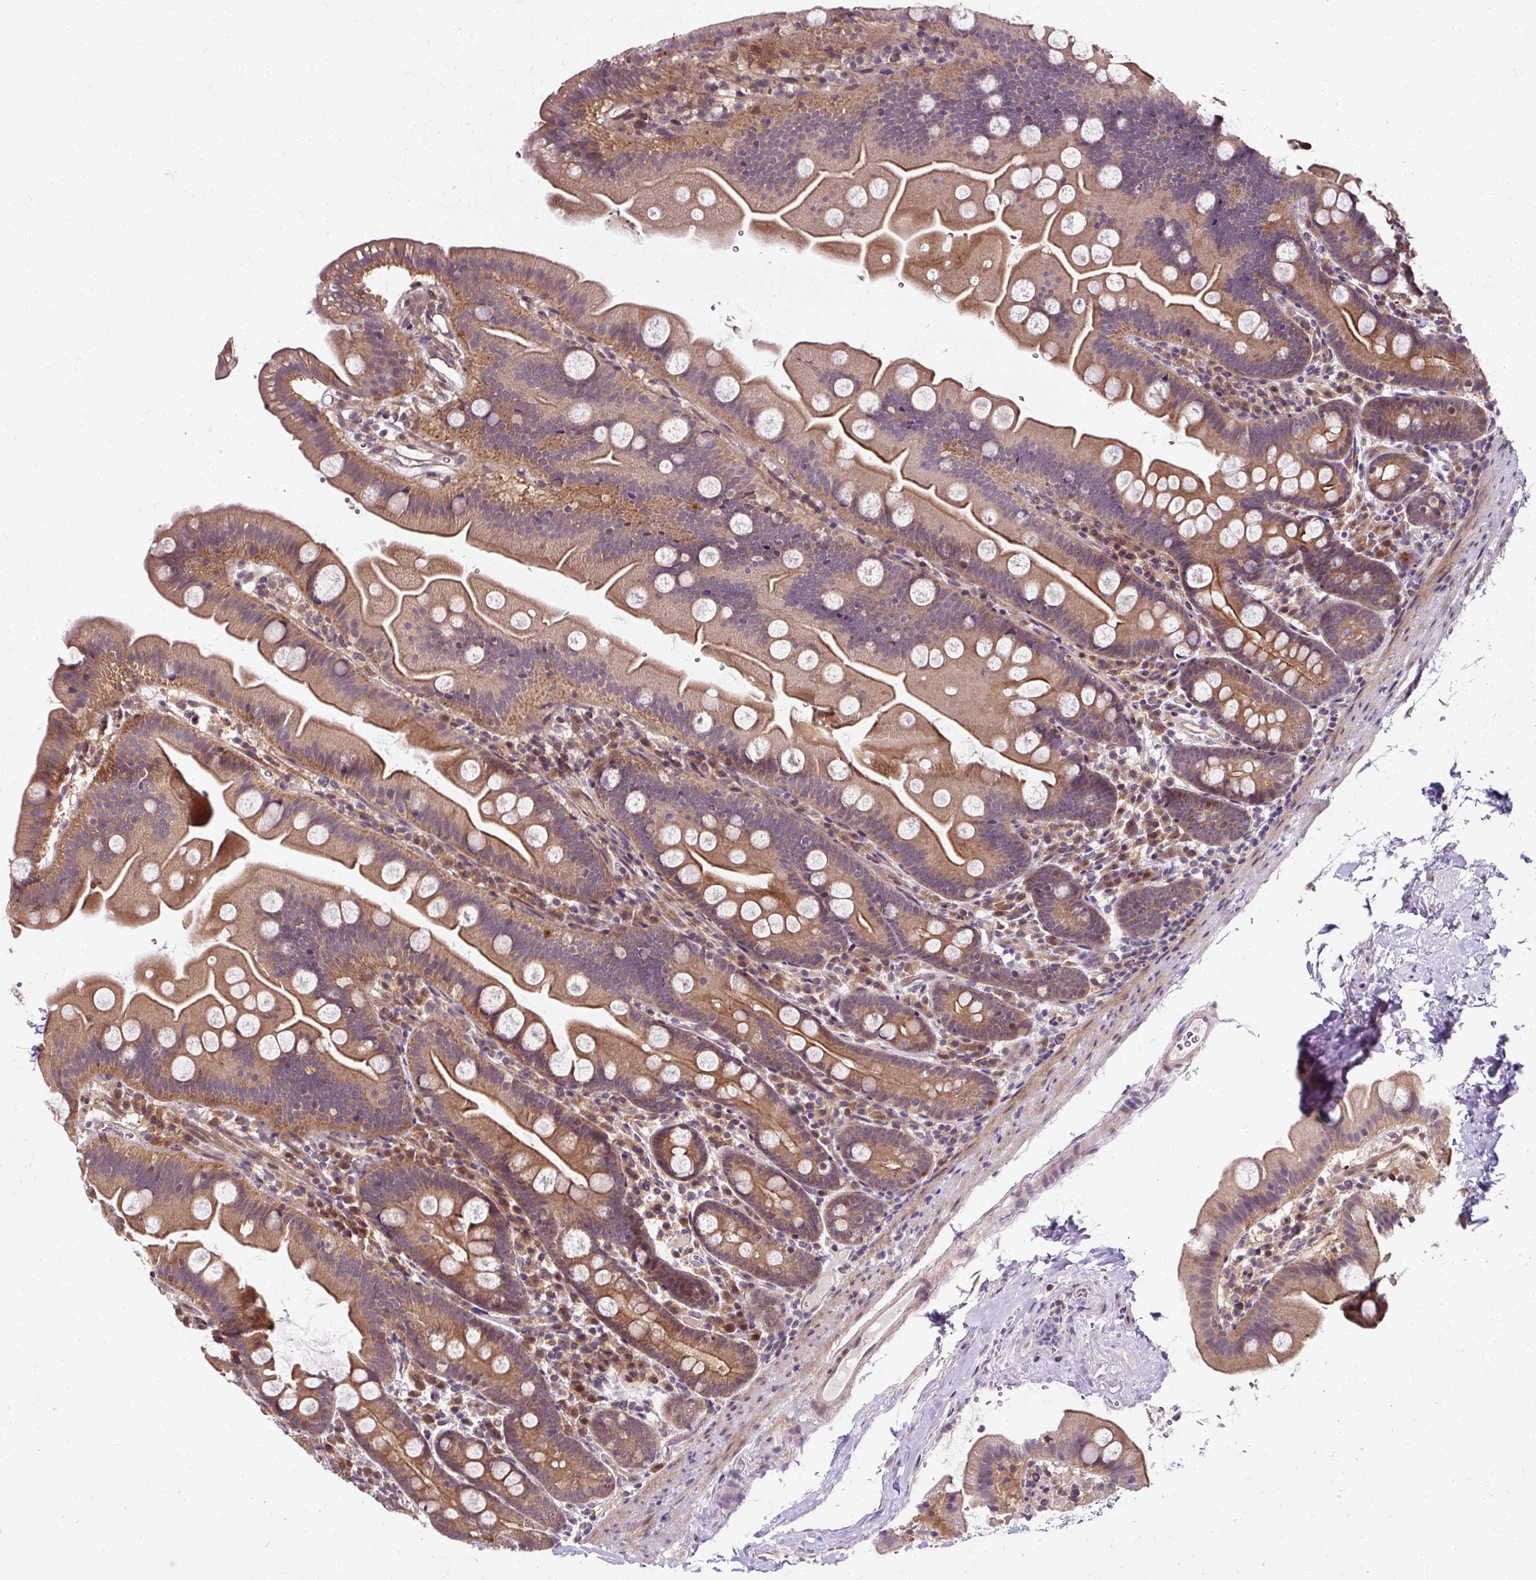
{"staining": {"intensity": "moderate", "quantity": ">75%", "location": "cytoplasmic/membranous"}, "tissue": "small intestine", "cell_type": "Glandular cells", "image_type": "normal", "snomed": [{"axis": "morphology", "description": "Normal tissue, NOS"}, {"axis": "topography", "description": "Small intestine"}], "caption": "Small intestine stained for a protein reveals moderate cytoplasmic/membranous positivity in glandular cells. (DAB (3,3'-diaminobenzidine) IHC with brightfield microscopy, high magnification).", "gene": "ZNF555", "patient": {"sex": "female", "age": 68}}